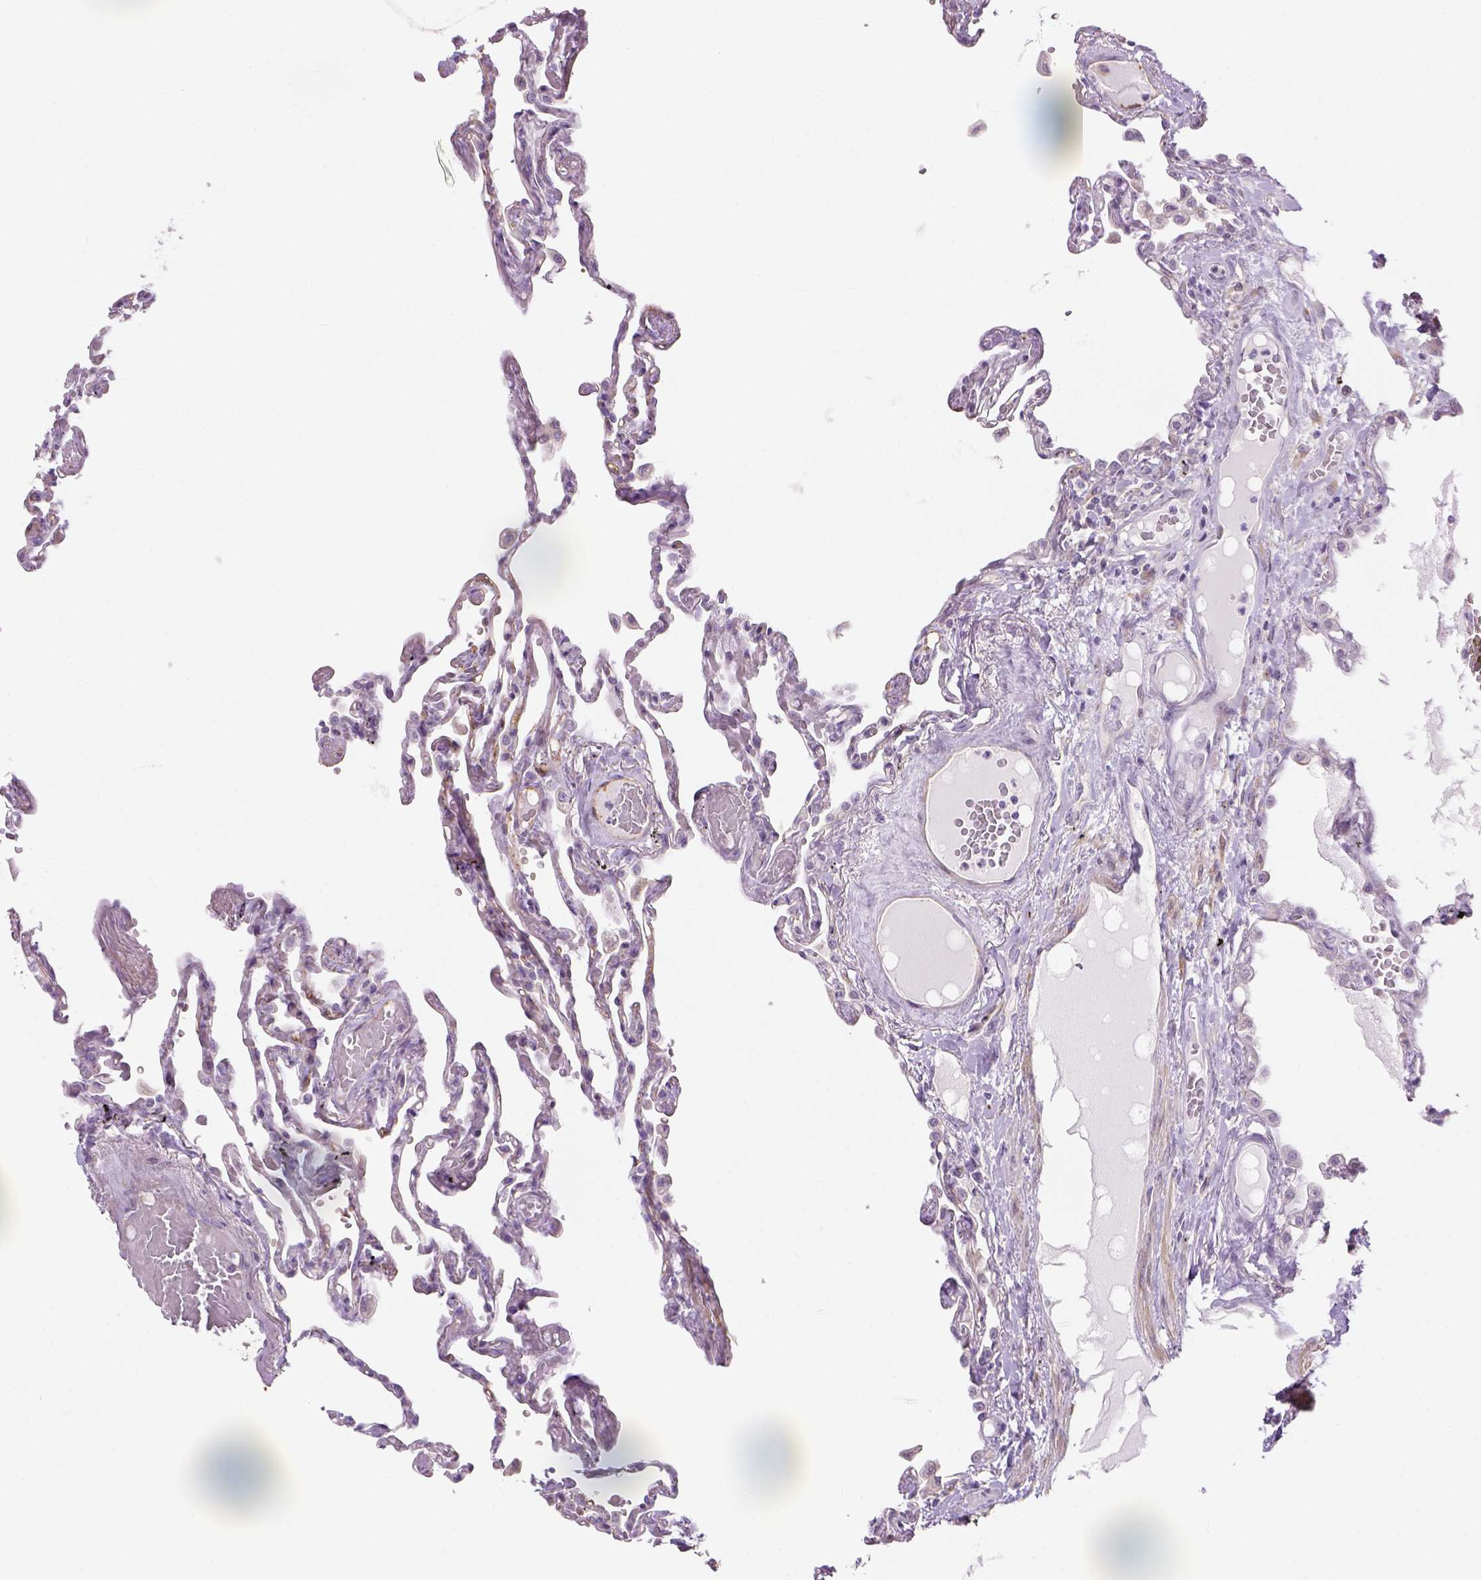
{"staining": {"intensity": "negative", "quantity": "none", "location": "none"}, "tissue": "lung", "cell_type": "Alveolar cells", "image_type": "normal", "snomed": [{"axis": "morphology", "description": "Normal tissue, NOS"}, {"axis": "morphology", "description": "Adenocarcinoma, NOS"}, {"axis": "topography", "description": "Cartilage tissue"}, {"axis": "topography", "description": "Lung"}], "caption": "DAB (3,3'-diaminobenzidine) immunohistochemical staining of unremarkable lung demonstrates no significant positivity in alveolar cells.", "gene": "CACNB1", "patient": {"sex": "female", "age": 67}}